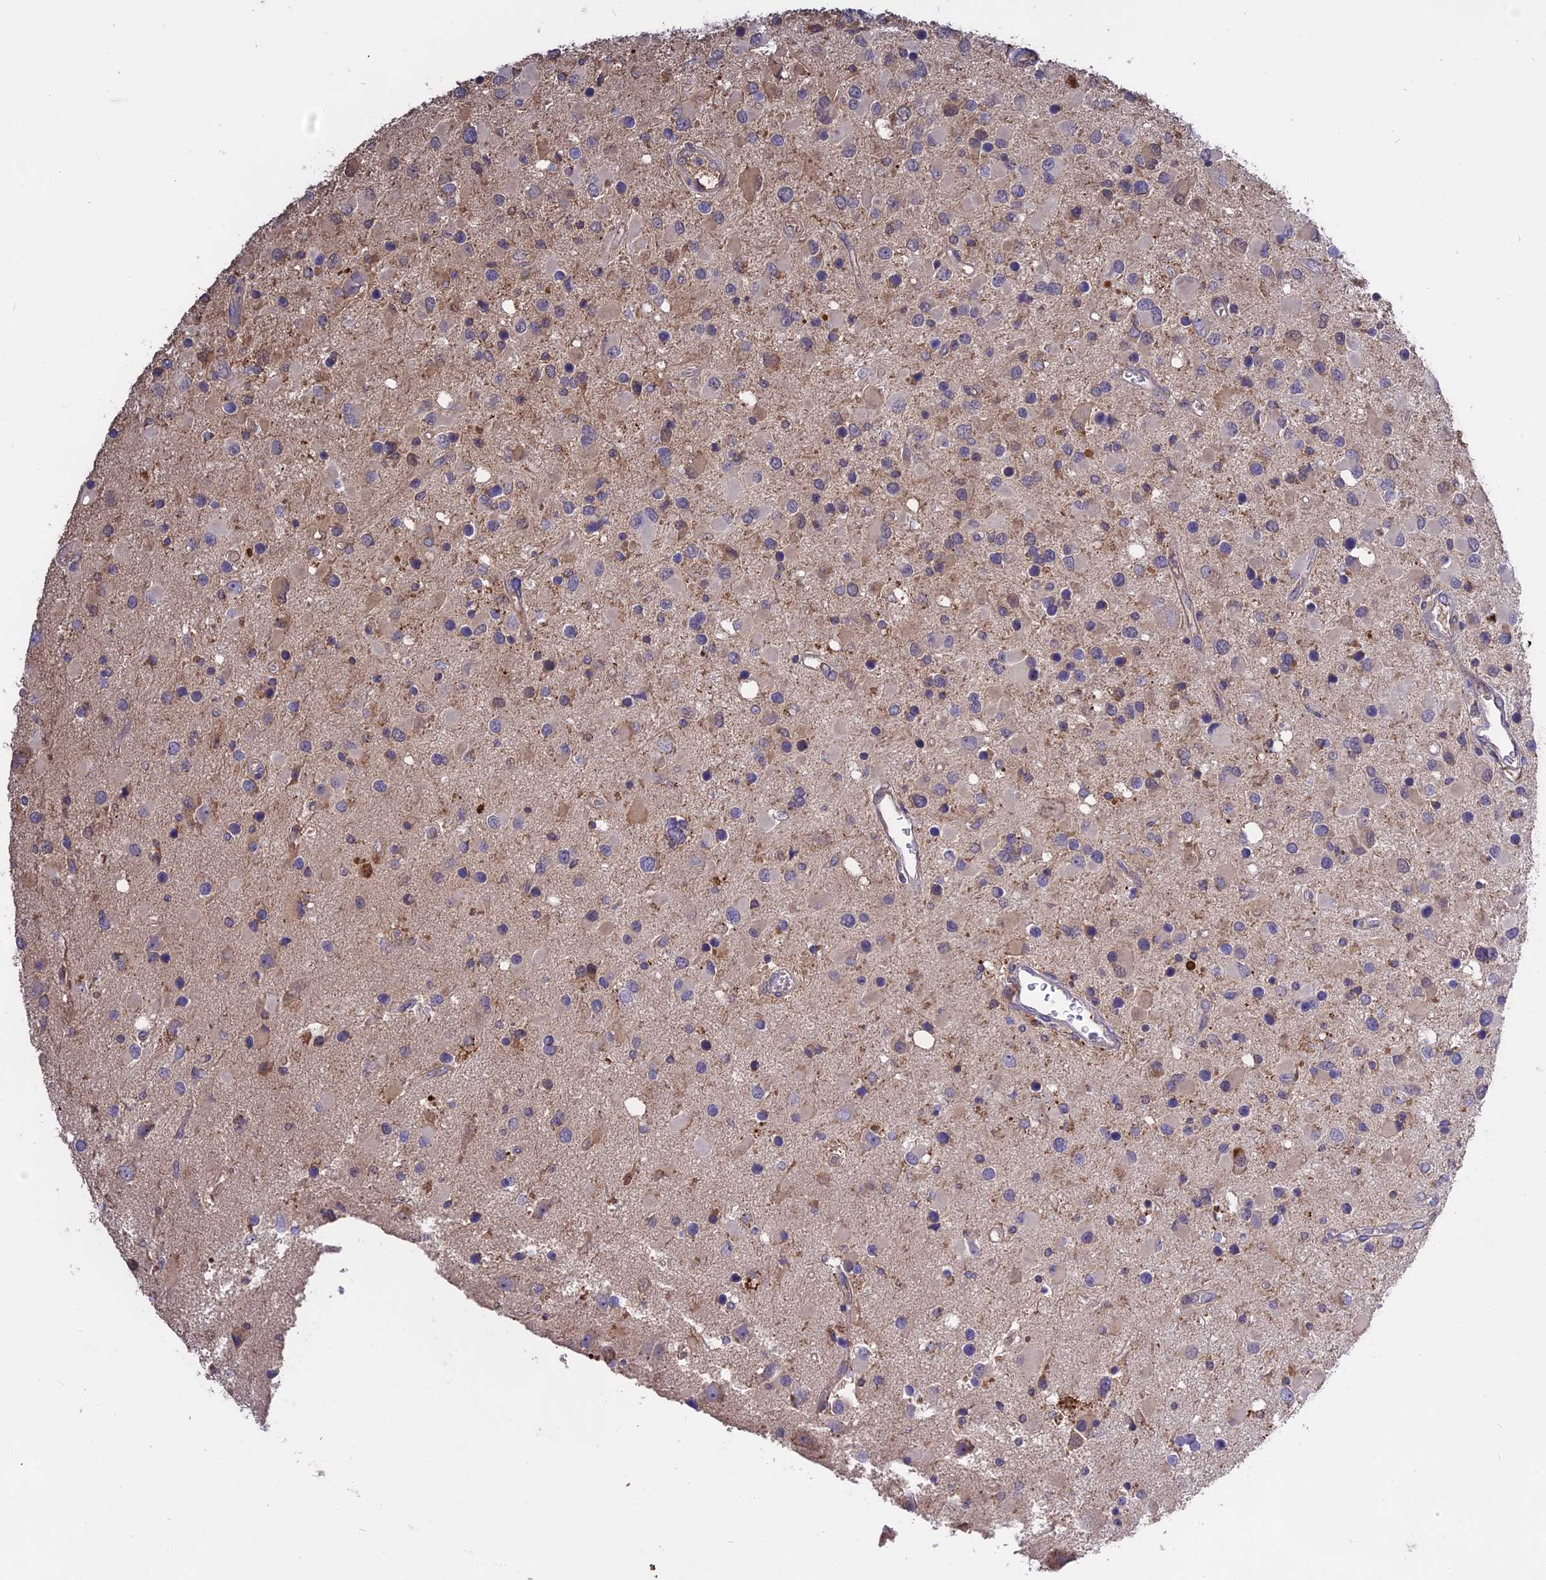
{"staining": {"intensity": "negative", "quantity": "none", "location": "none"}, "tissue": "glioma", "cell_type": "Tumor cells", "image_type": "cancer", "snomed": [{"axis": "morphology", "description": "Glioma, malignant, High grade"}, {"axis": "topography", "description": "Brain"}], "caption": "Malignant high-grade glioma was stained to show a protein in brown. There is no significant positivity in tumor cells.", "gene": "NUDT8", "patient": {"sex": "male", "age": 53}}